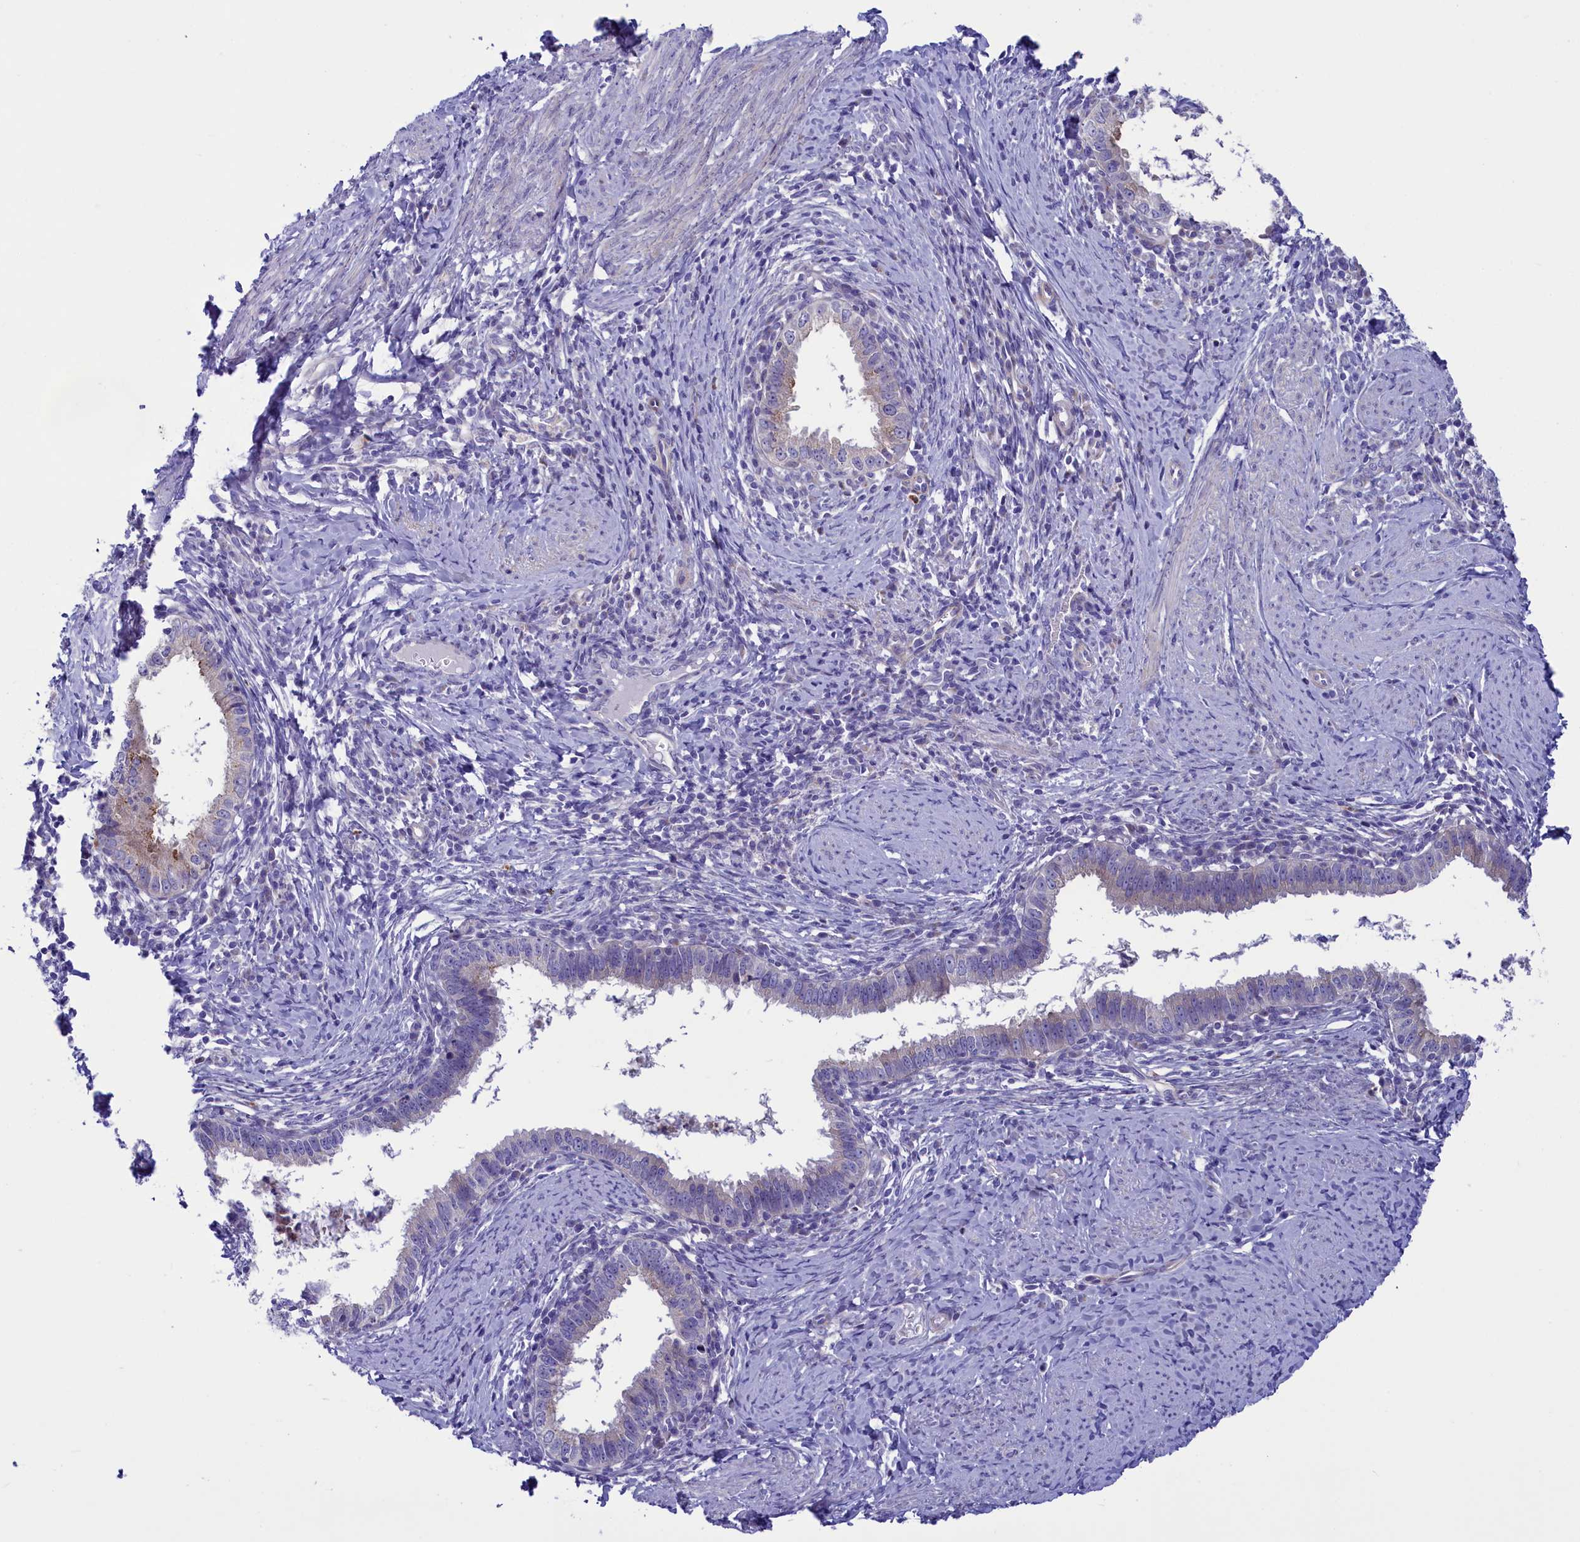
{"staining": {"intensity": "negative", "quantity": "none", "location": "none"}, "tissue": "cervical cancer", "cell_type": "Tumor cells", "image_type": "cancer", "snomed": [{"axis": "morphology", "description": "Adenocarcinoma, NOS"}, {"axis": "topography", "description": "Cervix"}], "caption": "Protein analysis of cervical cancer shows no significant positivity in tumor cells.", "gene": "LOXL1", "patient": {"sex": "female", "age": 36}}